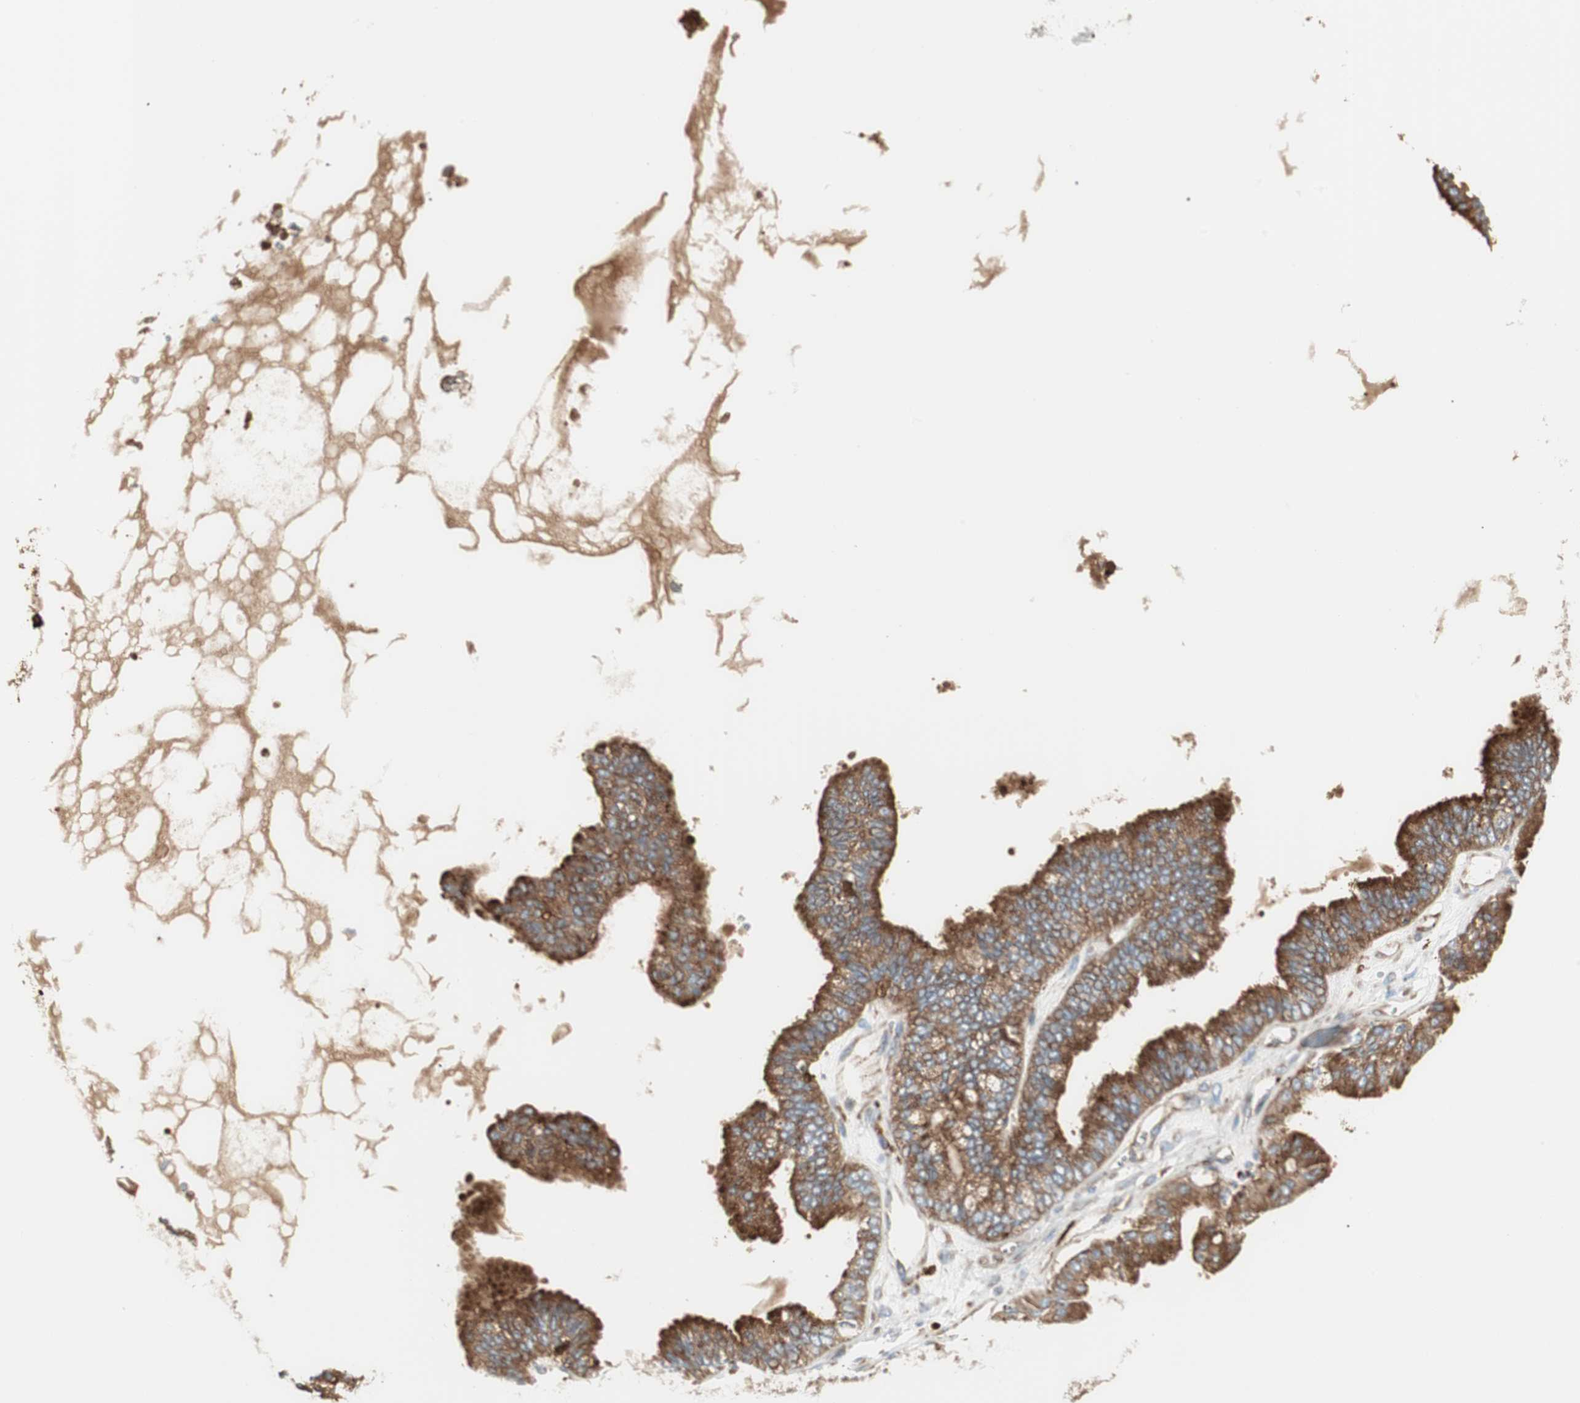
{"staining": {"intensity": "moderate", "quantity": ">75%", "location": "cytoplasmic/membranous"}, "tissue": "ovarian cancer", "cell_type": "Tumor cells", "image_type": "cancer", "snomed": [{"axis": "morphology", "description": "Carcinoma, NOS"}, {"axis": "morphology", "description": "Carcinoma, endometroid"}, {"axis": "topography", "description": "Ovary"}], "caption": "The photomicrograph reveals staining of carcinoma (ovarian), revealing moderate cytoplasmic/membranous protein staining (brown color) within tumor cells. Using DAB (brown) and hematoxylin (blue) stains, captured at high magnification using brightfield microscopy.", "gene": "ATP6V1G1", "patient": {"sex": "female", "age": 50}}